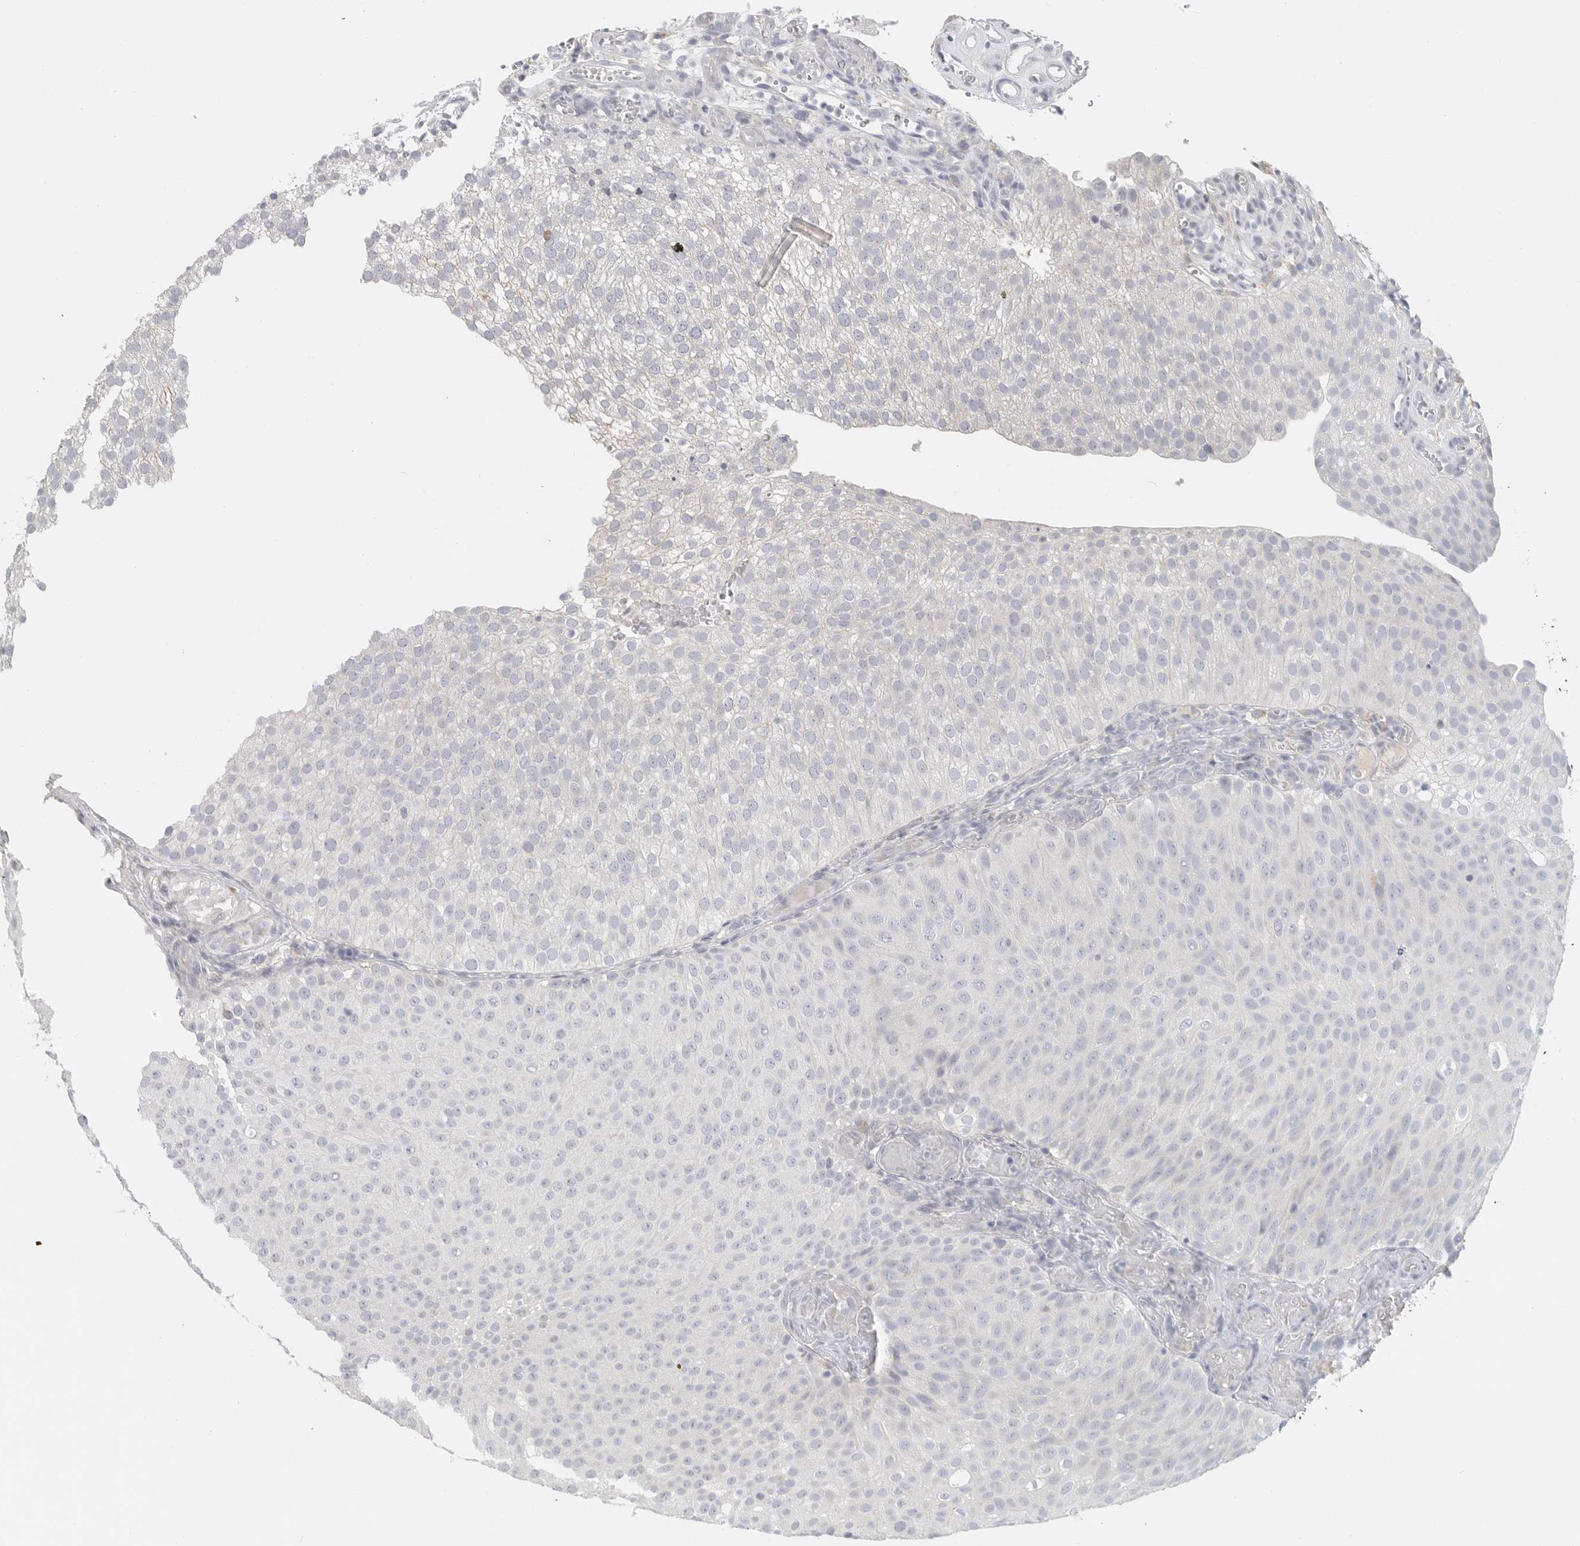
{"staining": {"intensity": "negative", "quantity": "none", "location": "none"}, "tissue": "urothelial cancer", "cell_type": "Tumor cells", "image_type": "cancer", "snomed": [{"axis": "morphology", "description": "Urothelial carcinoma, Low grade"}, {"axis": "topography", "description": "Urinary bladder"}], "caption": "The image reveals no significant positivity in tumor cells of urothelial carcinoma (low-grade).", "gene": "PAM", "patient": {"sex": "male", "age": 78}}